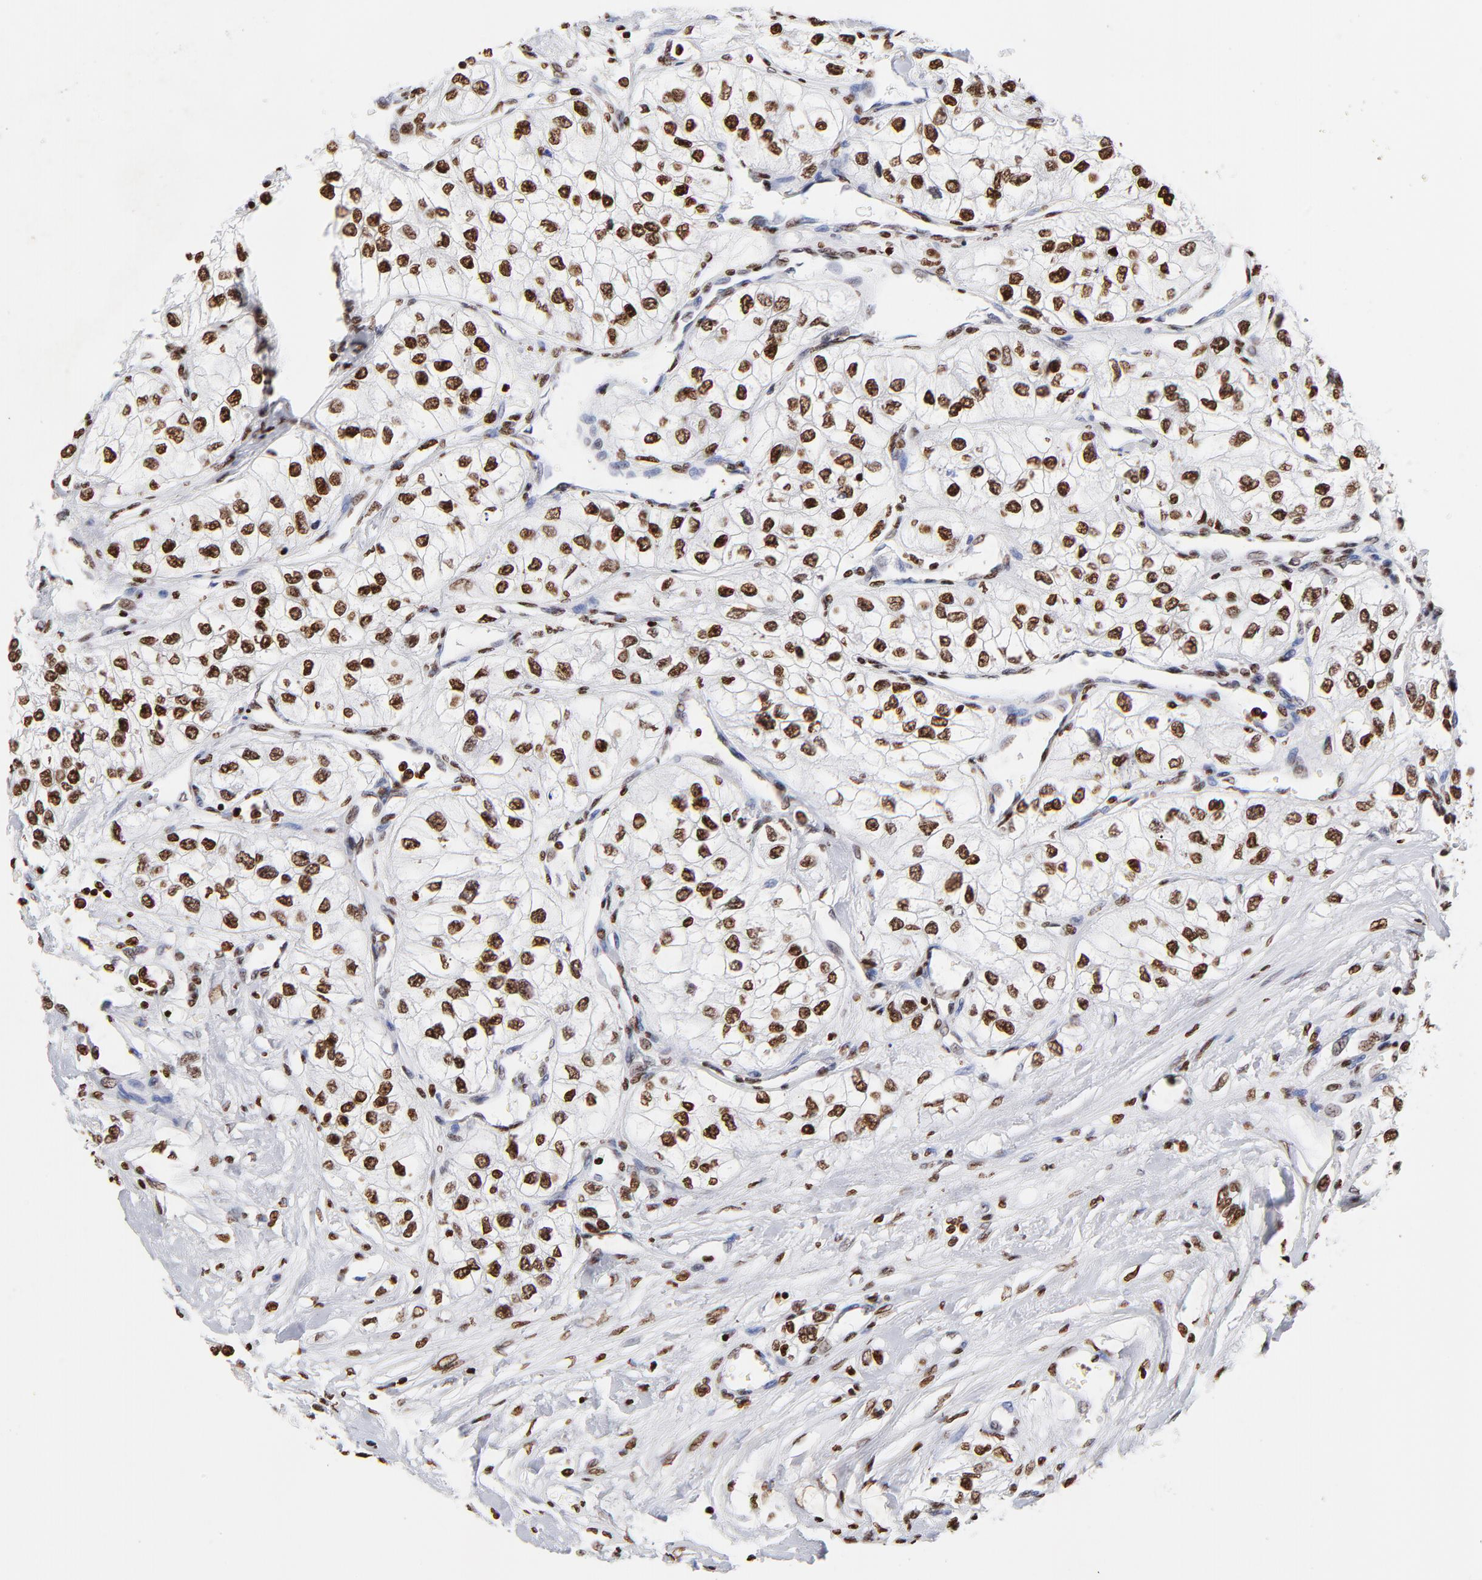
{"staining": {"intensity": "strong", "quantity": ">75%", "location": "nuclear"}, "tissue": "renal cancer", "cell_type": "Tumor cells", "image_type": "cancer", "snomed": [{"axis": "morphology", "description": "Adenocarcinoma, NOS"}, {"axis": "topography", "description": "Kidney"}], "caption": "Protein staining of renal adenocarcinoma tissue demonstrates strong nuclear staining in about >75% of tumor cells. The staining was performed using DAB to visualize the protein expression in brown, while the nuclei were stained in blue with hematoxylin (Magnification: 20x).", "gene": "FBH1", "patient": {"sex": "male", "age": 57}}